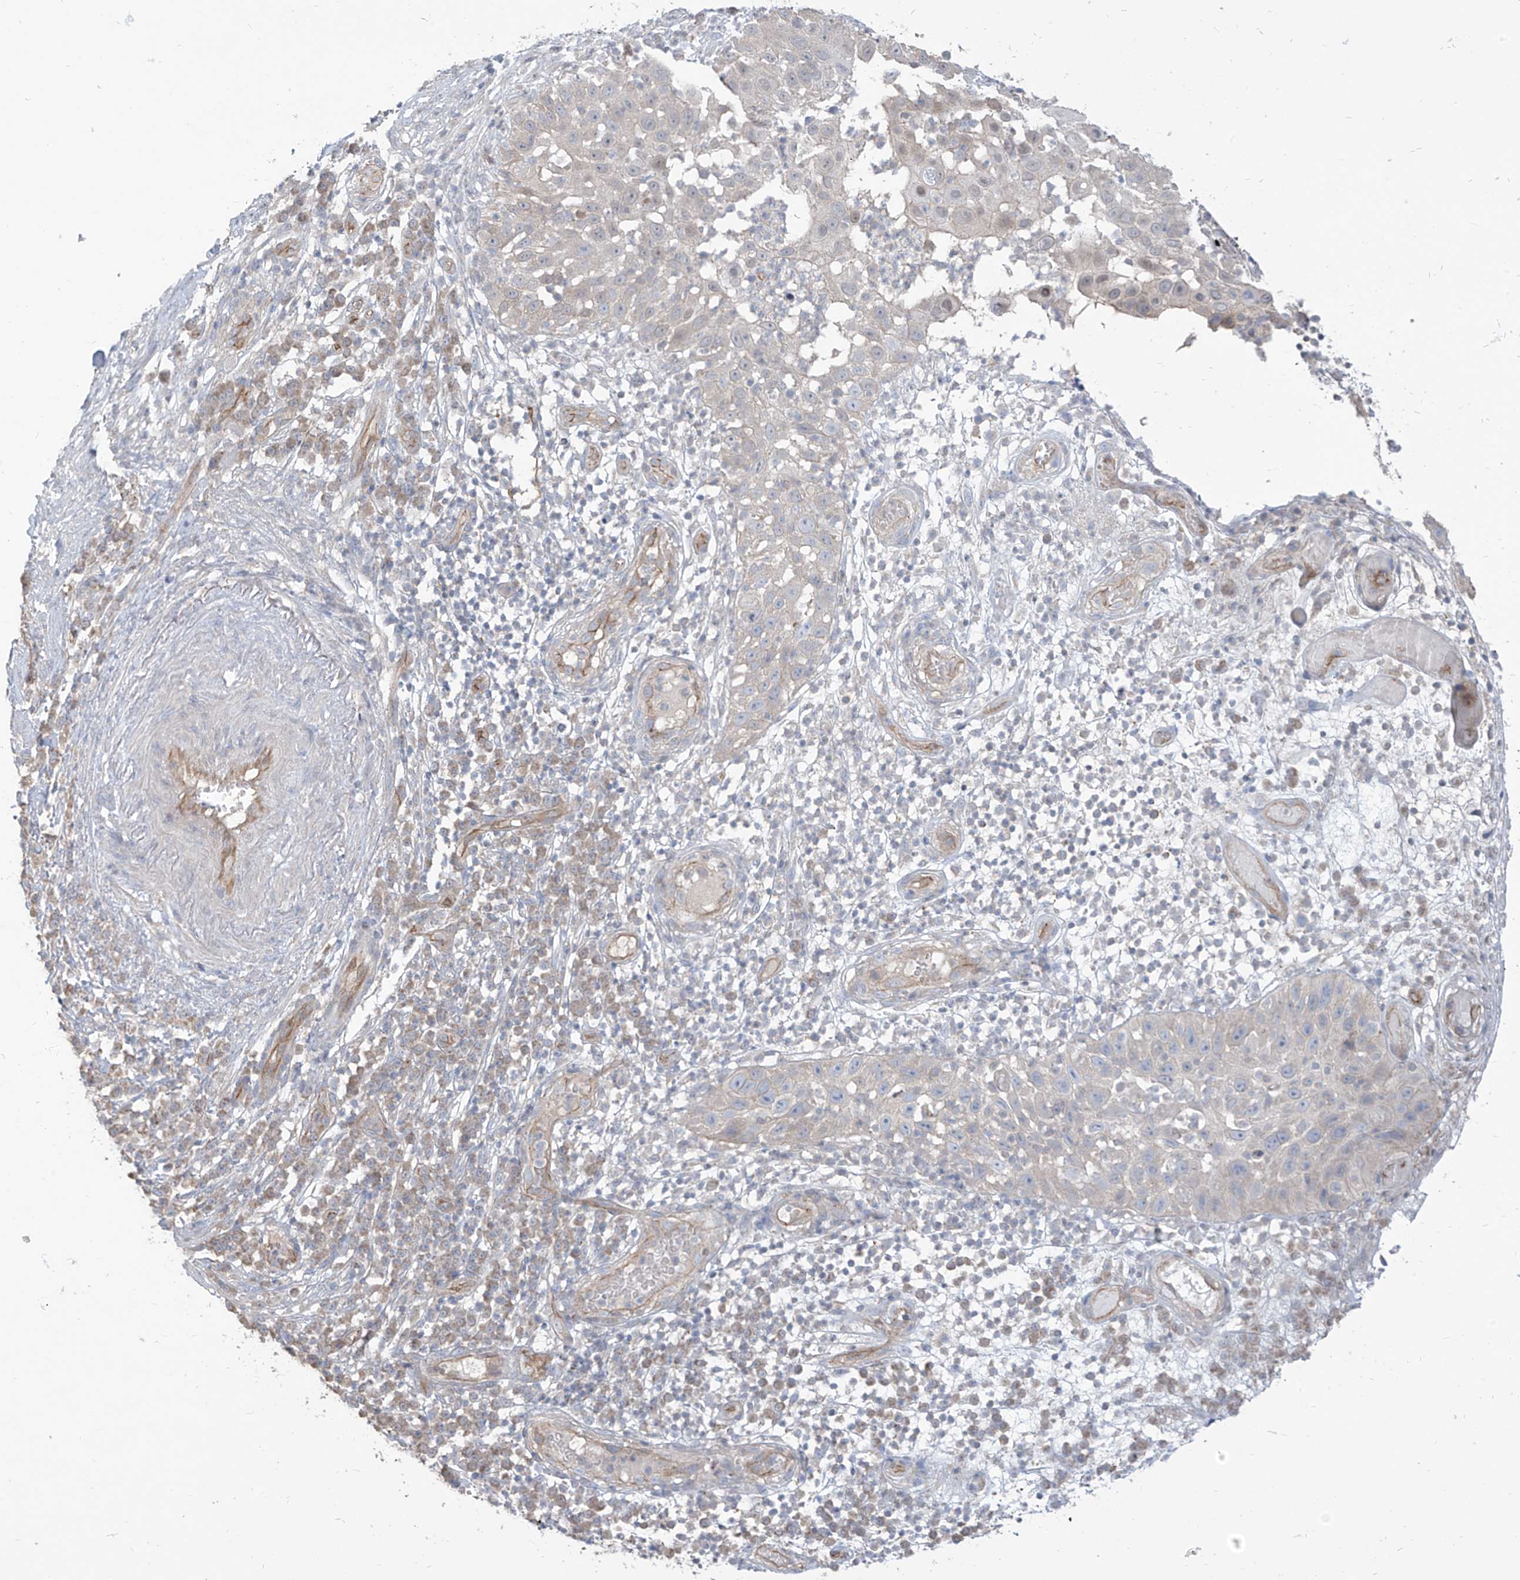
{"staining": {"intensity": "negative", "quantity": "none", "location": "none"}, "tissue": "skin cancer", "cell_type": "Tumor cells", "image_type": "cancer", "snomed": [{"axis": "morphology", "description": "Squamous cell carcinoma, NOS"}, {"axis": "topography", "description": "Skin"}], "caption": "DAB (3,3'-diaminobenzidine) immunohistochemical staining of human skin cancer reveals no significant expression in tumor cells.", "gene": "EPHX4", "patient": {"sex": "female", "age": 44}}